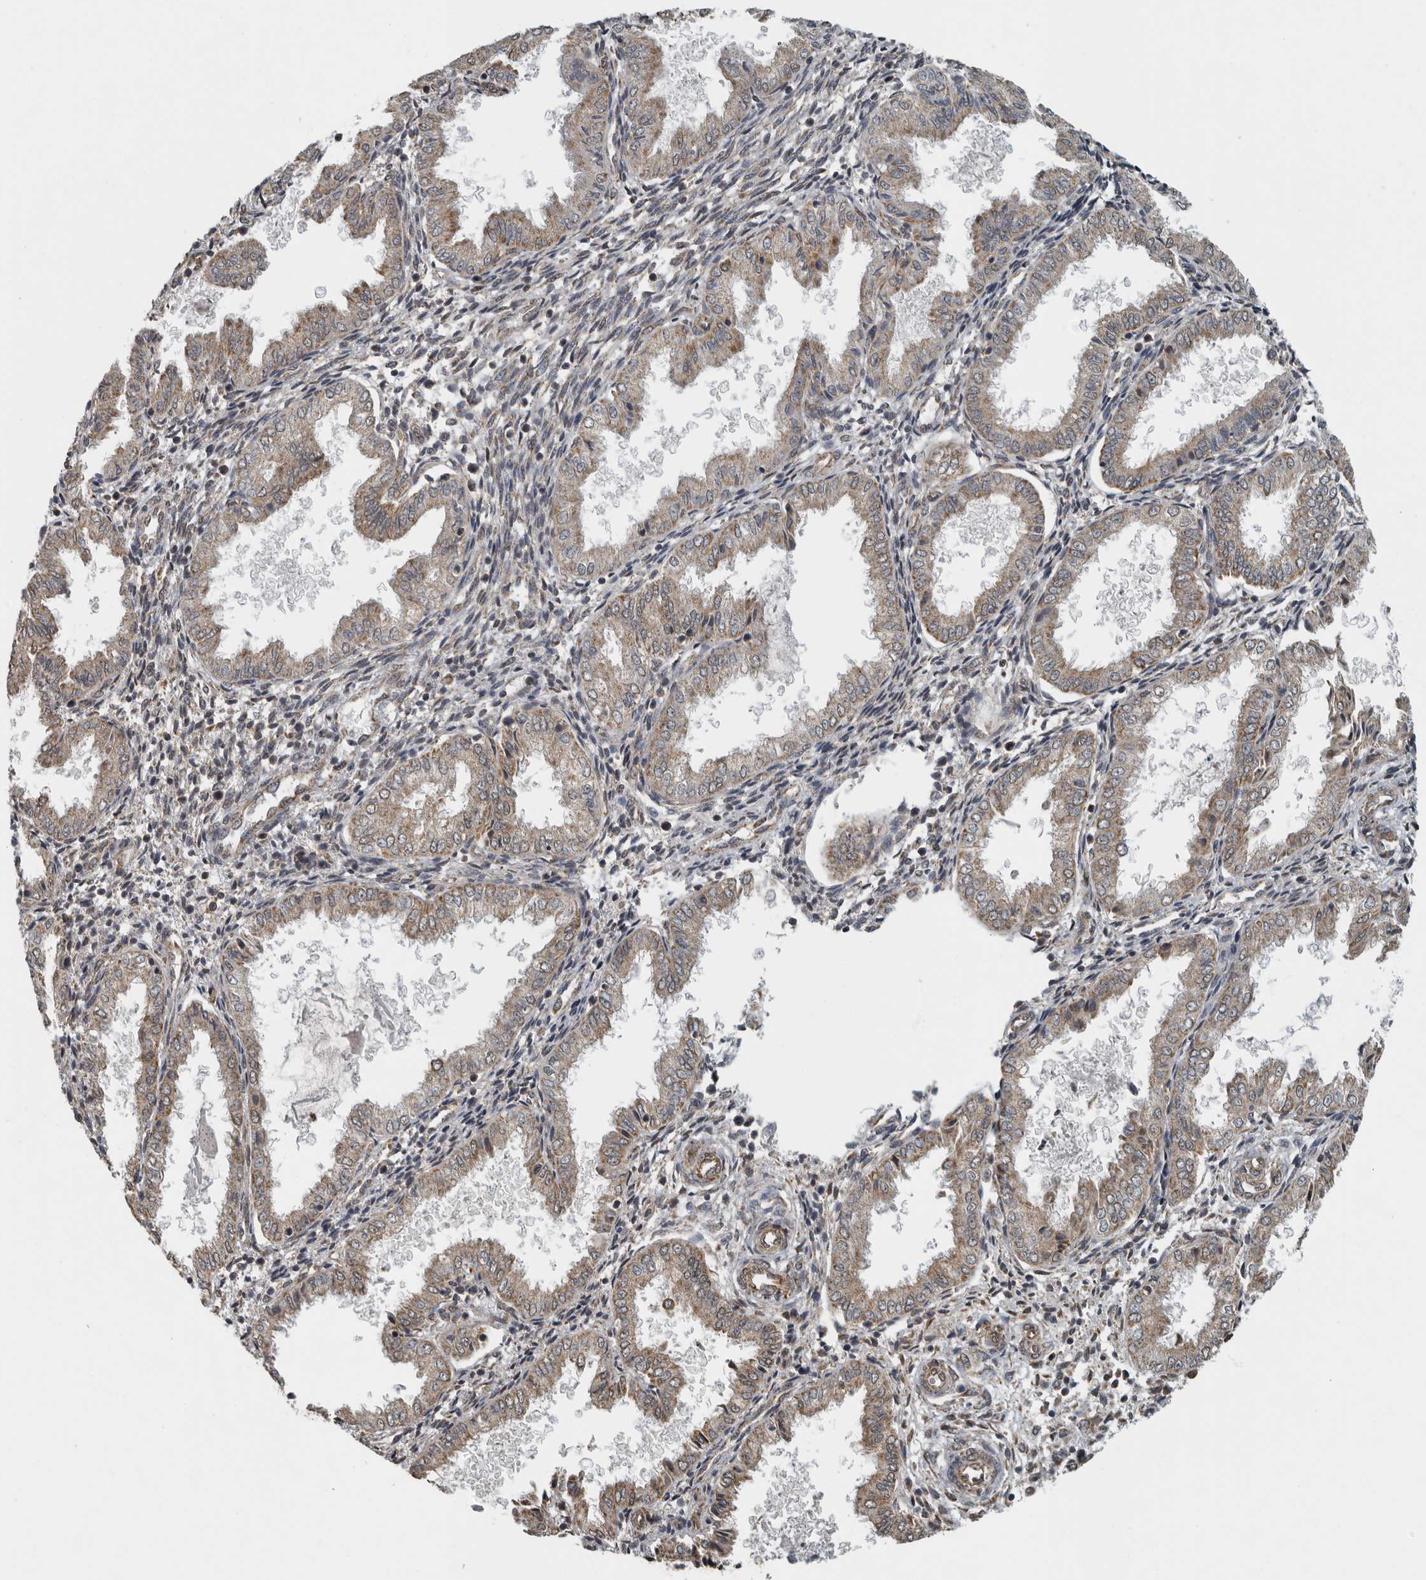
{"staining": {"intensity": "weak", "quantity": "<25%", "location": "cytoplasmic/membranous"}, "tissue": "endometrium", "cell_type": "Cells in endometrial stroma", "image_type": "normal", "snomed": [{"axis": "morphology", "description": "Normal tissue, NOS"}, {"axis": "topography", "description": "Endometrium"}], "caption": "Immunohistochemistry (IHC) micrograph of benign endometrium: endometrium stained with DAB exhibits no significant protein positivity in cells in endometrial stroma. (Stains: DAB (3,3'-diaminobenzidine) immunohistochemistry (IHC) with hematoxylin counter stain, Microscopy: brightfield microscopy at high magnification).", "gene": "AFAP1", "patient": {"sex": "female", "age": 33}}